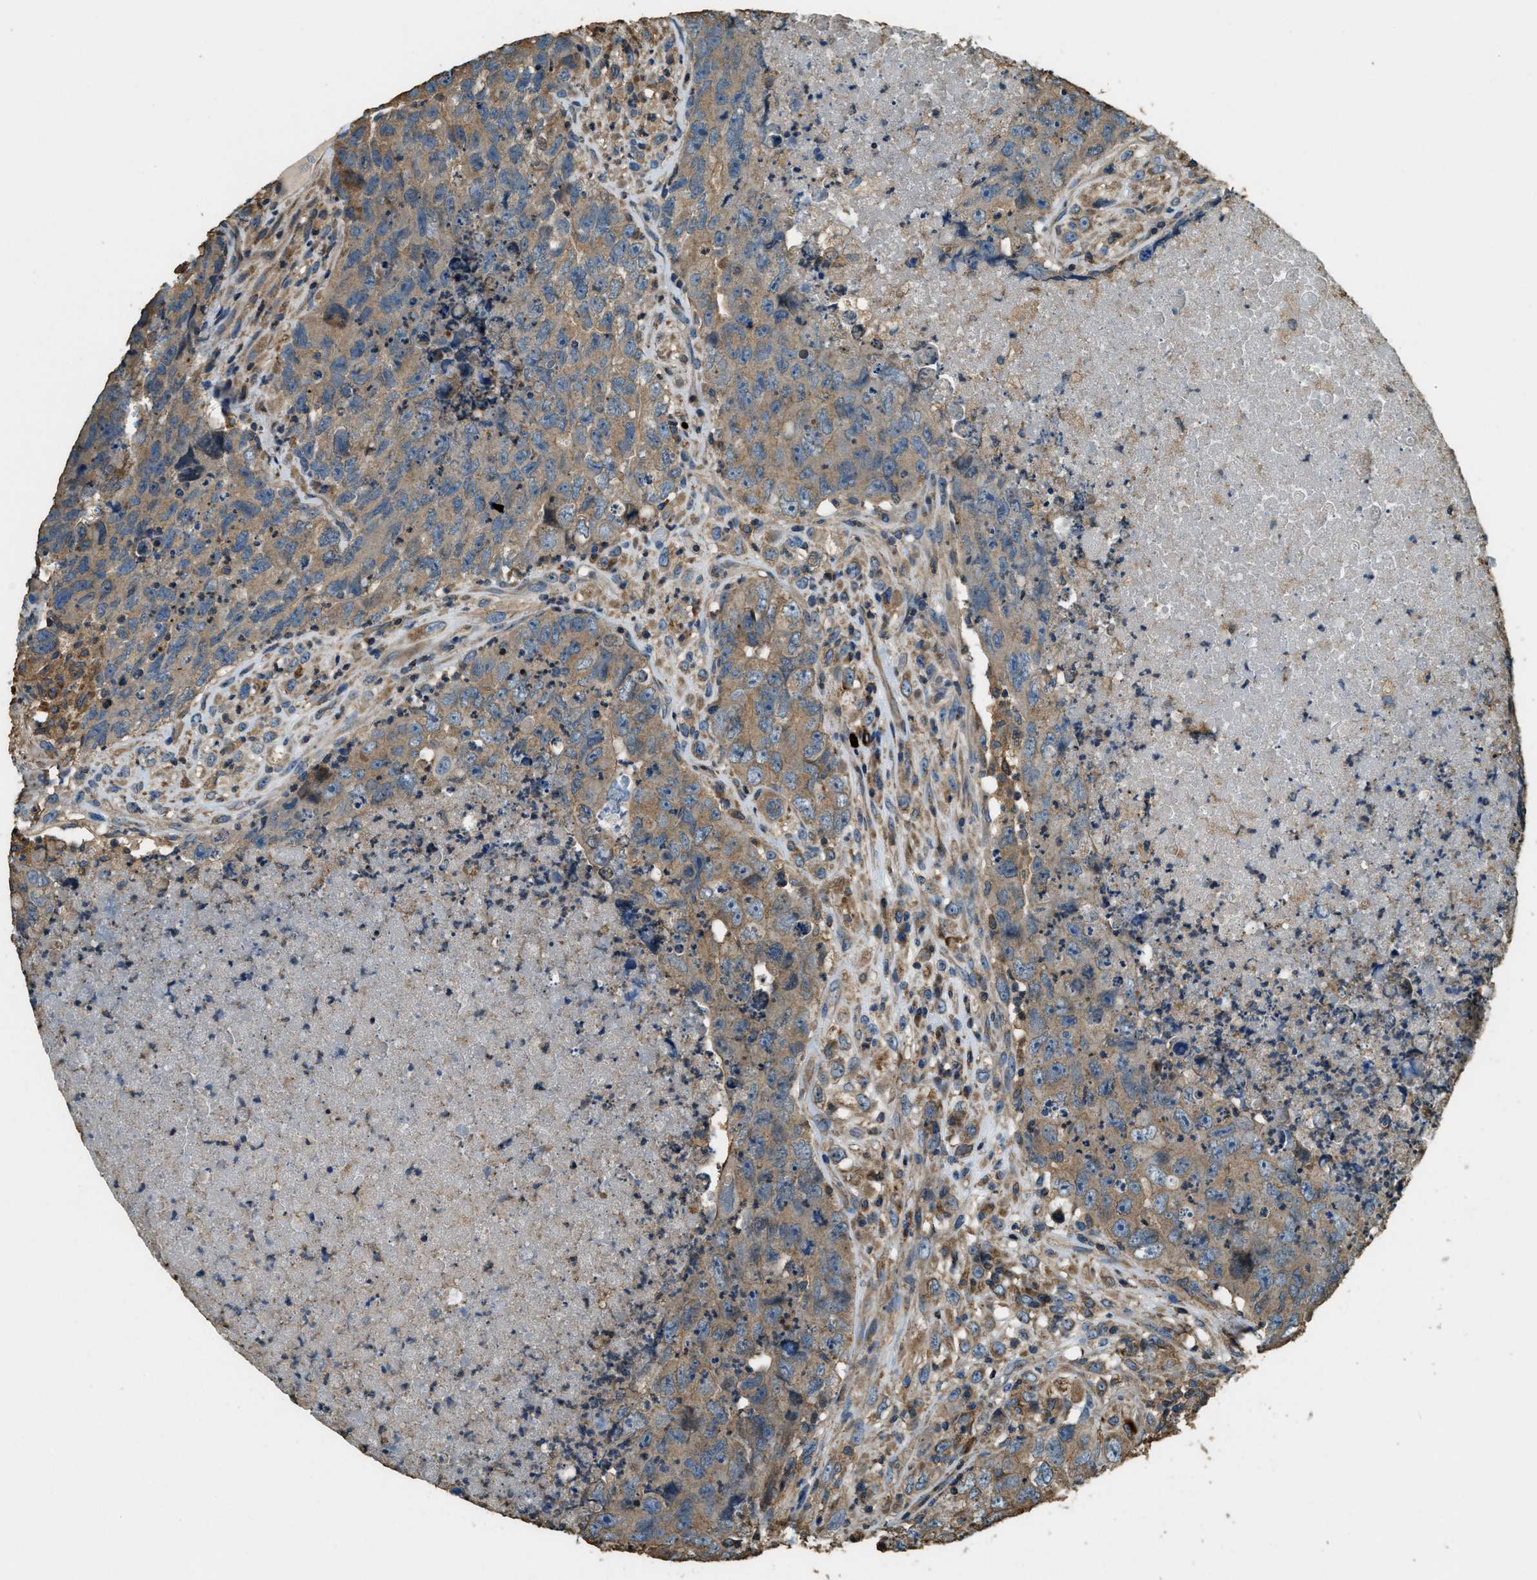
{"staining": {"intensity": "moderate", "quantity": ">75%", "location": "cytoplasmic/membranous"}, "tissue": "testis cancer", "cell_type": "Tumor cells", "image_type": "cancer", "snomed": [{"axis": "morphology", "description": "Carcinoma, Embryonal, NOS"}, {"axis": "topography", "description": "Testis"}], "caption": "Brown immunohistochemical staining in embryonal carcinoma (testis) reveals moderate cytoplasmic/membranous expression in approximately >75% of tumor cells.", "gene": "ERGIC1", "patient": {"sex": "male", "age": 32}}